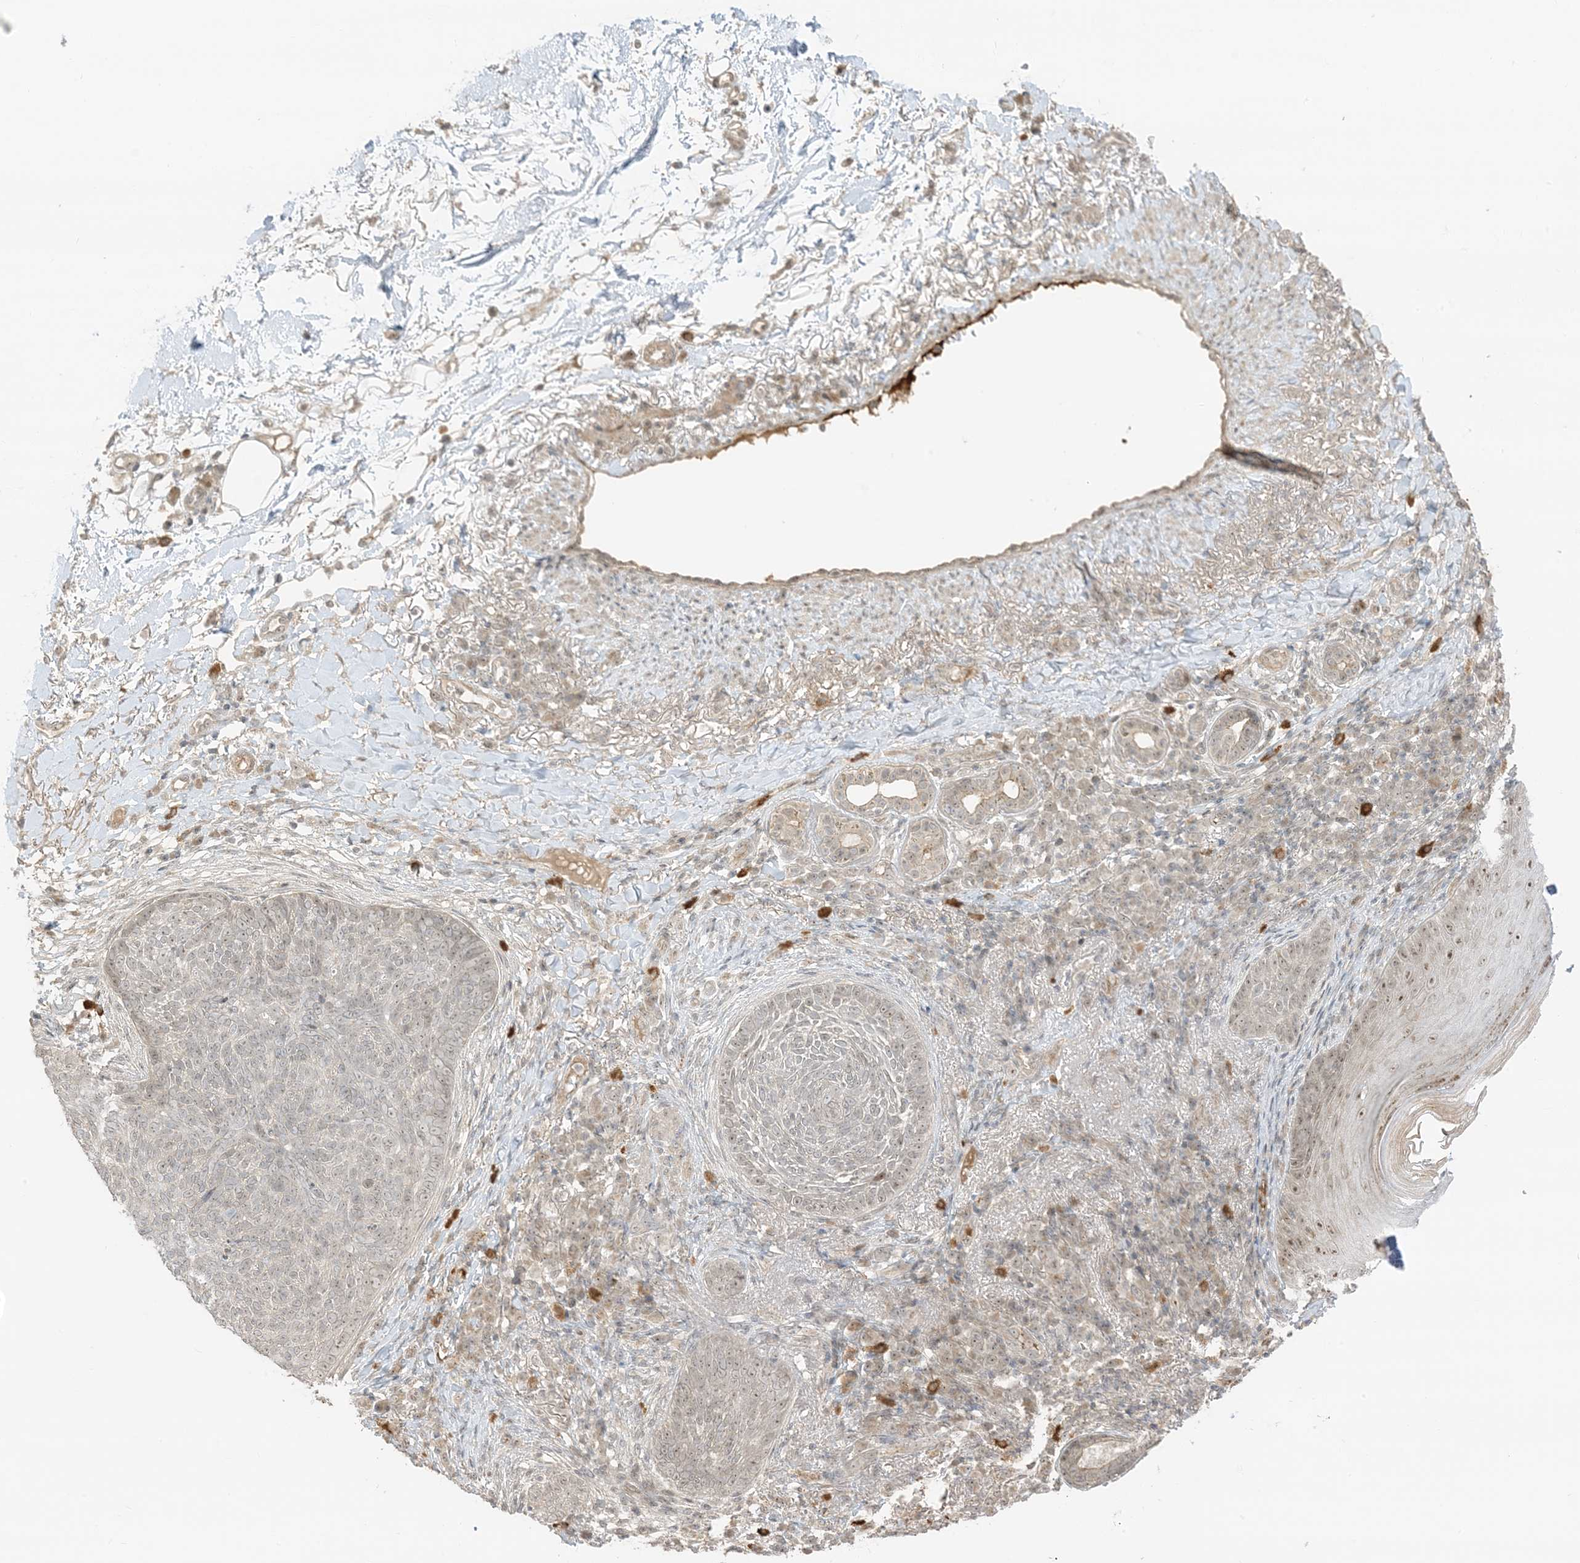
{"staining": {"intensity": "weak", "quantity": ">75%", "location": "nuclear"}, "tissue": "skin cancer", "cell_type": "Tumor cells", "image_type": "cancer", "snomed": [{"axis": "morphology", "description": "Basal cell carcinoma"}, {"axis": "topography", "description": "Skin"}], "caption": "IHC of skin cancer demonstrates low levels of weak nuclear staining in approximately >75% of tumor cells. The staining was performed using DAB (3,3'-diaminobenzidine), with brown indicating positive protein expression. Nuclei are stained blue with hematoxylin.", "gene": "ETAA1", "patient": {"sex": "male", "age": 85}}